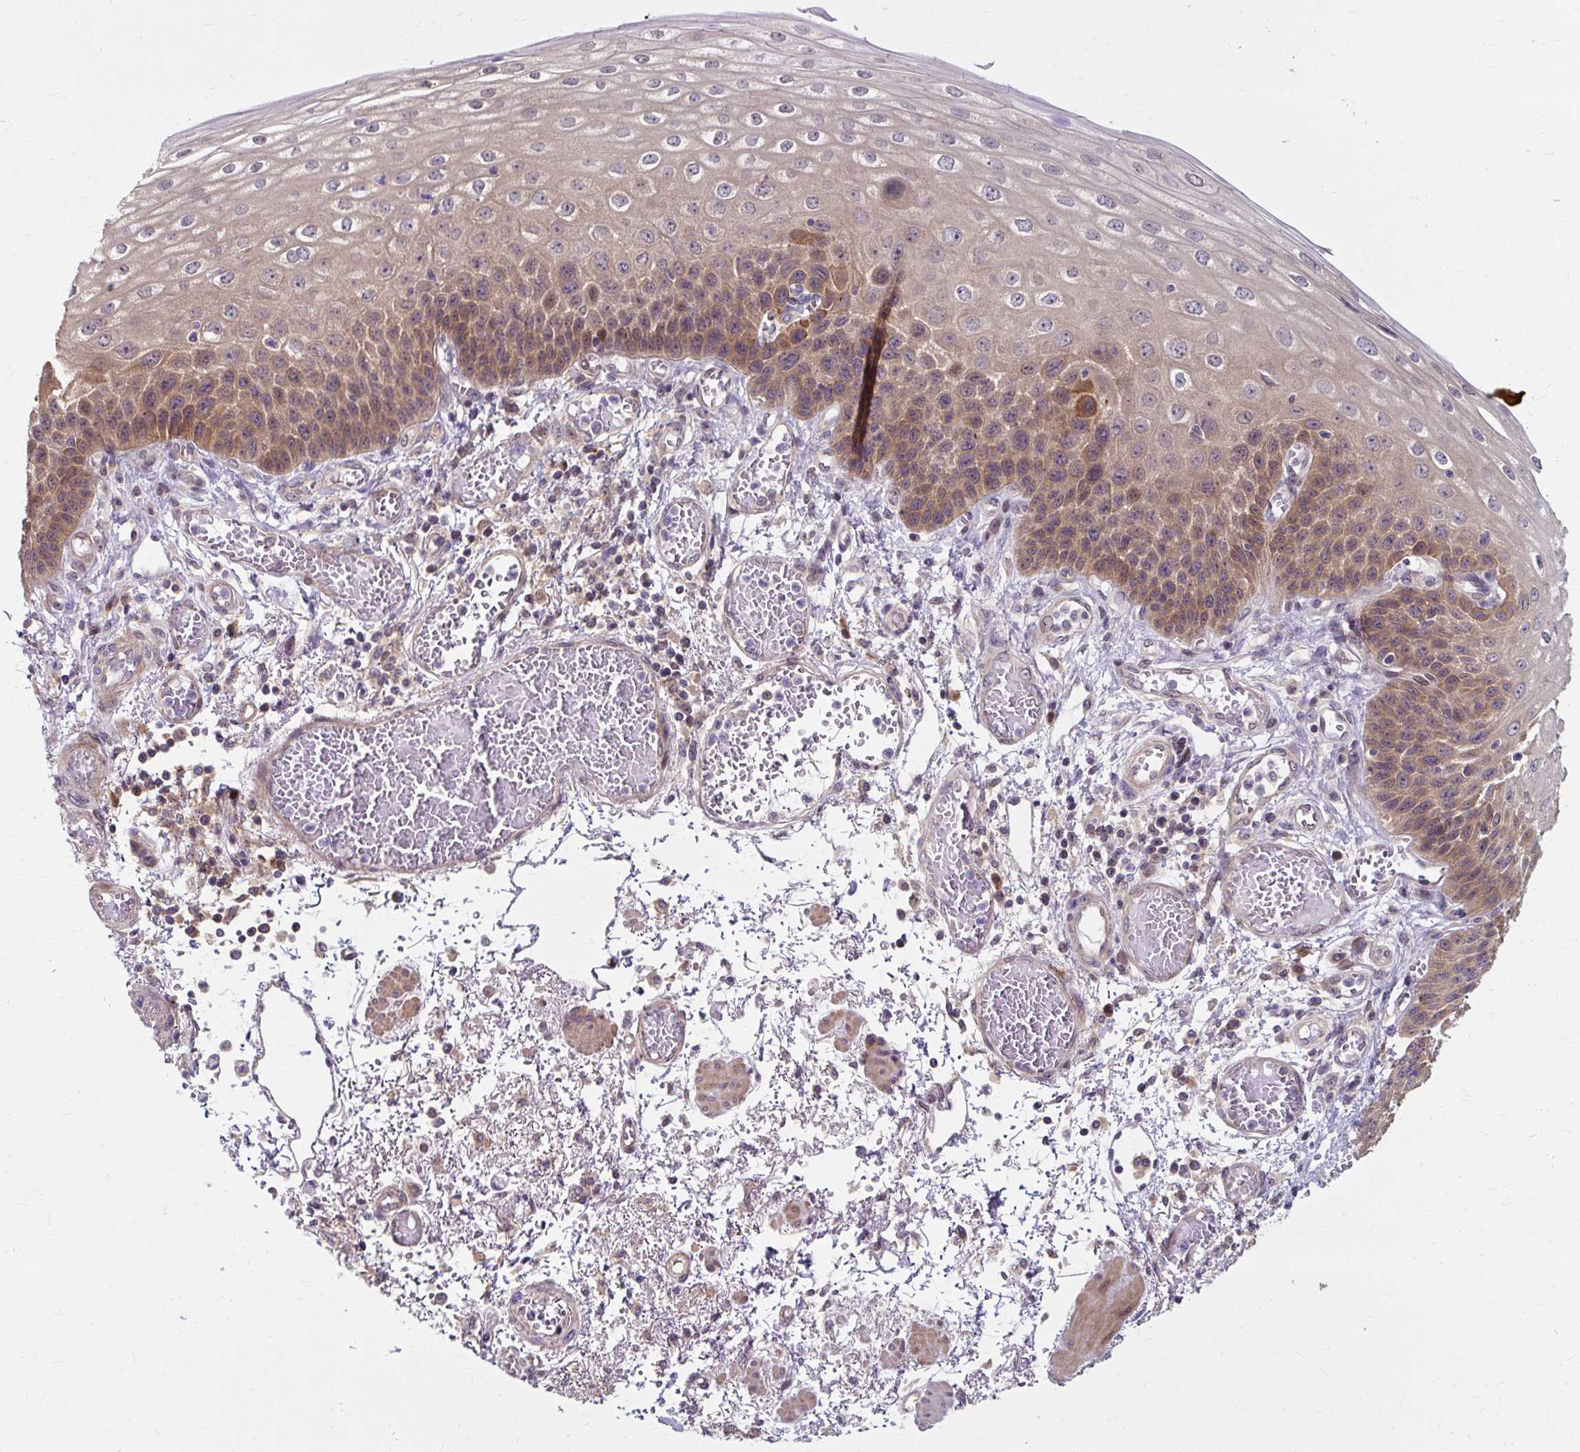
{"staining": {"intensity": "moderate", "quantity": "25%-75%", "location": "cytoplasmic/membranous,nuclear"}, "tissue": "esophagus", "cell_type": "Squamous epithelial cells", "image_type": "normal", "snomed": [{"axis": "morphology", "description": "Normal tissue, NOS"}, {"axis": "morphology", "description": "Adenocarcinoma, NOS"}, {"axis": "topography", "description": "Esophagus"}], "caption": "Squamous epithelial cells display medium levels of moderate cytoplasmic/membranous,nuclear staining in approximately 25%-75% of cells in normal human esophagus.", "gene": "ZNF555", "patient": {"sex": "male", "age": 81}}